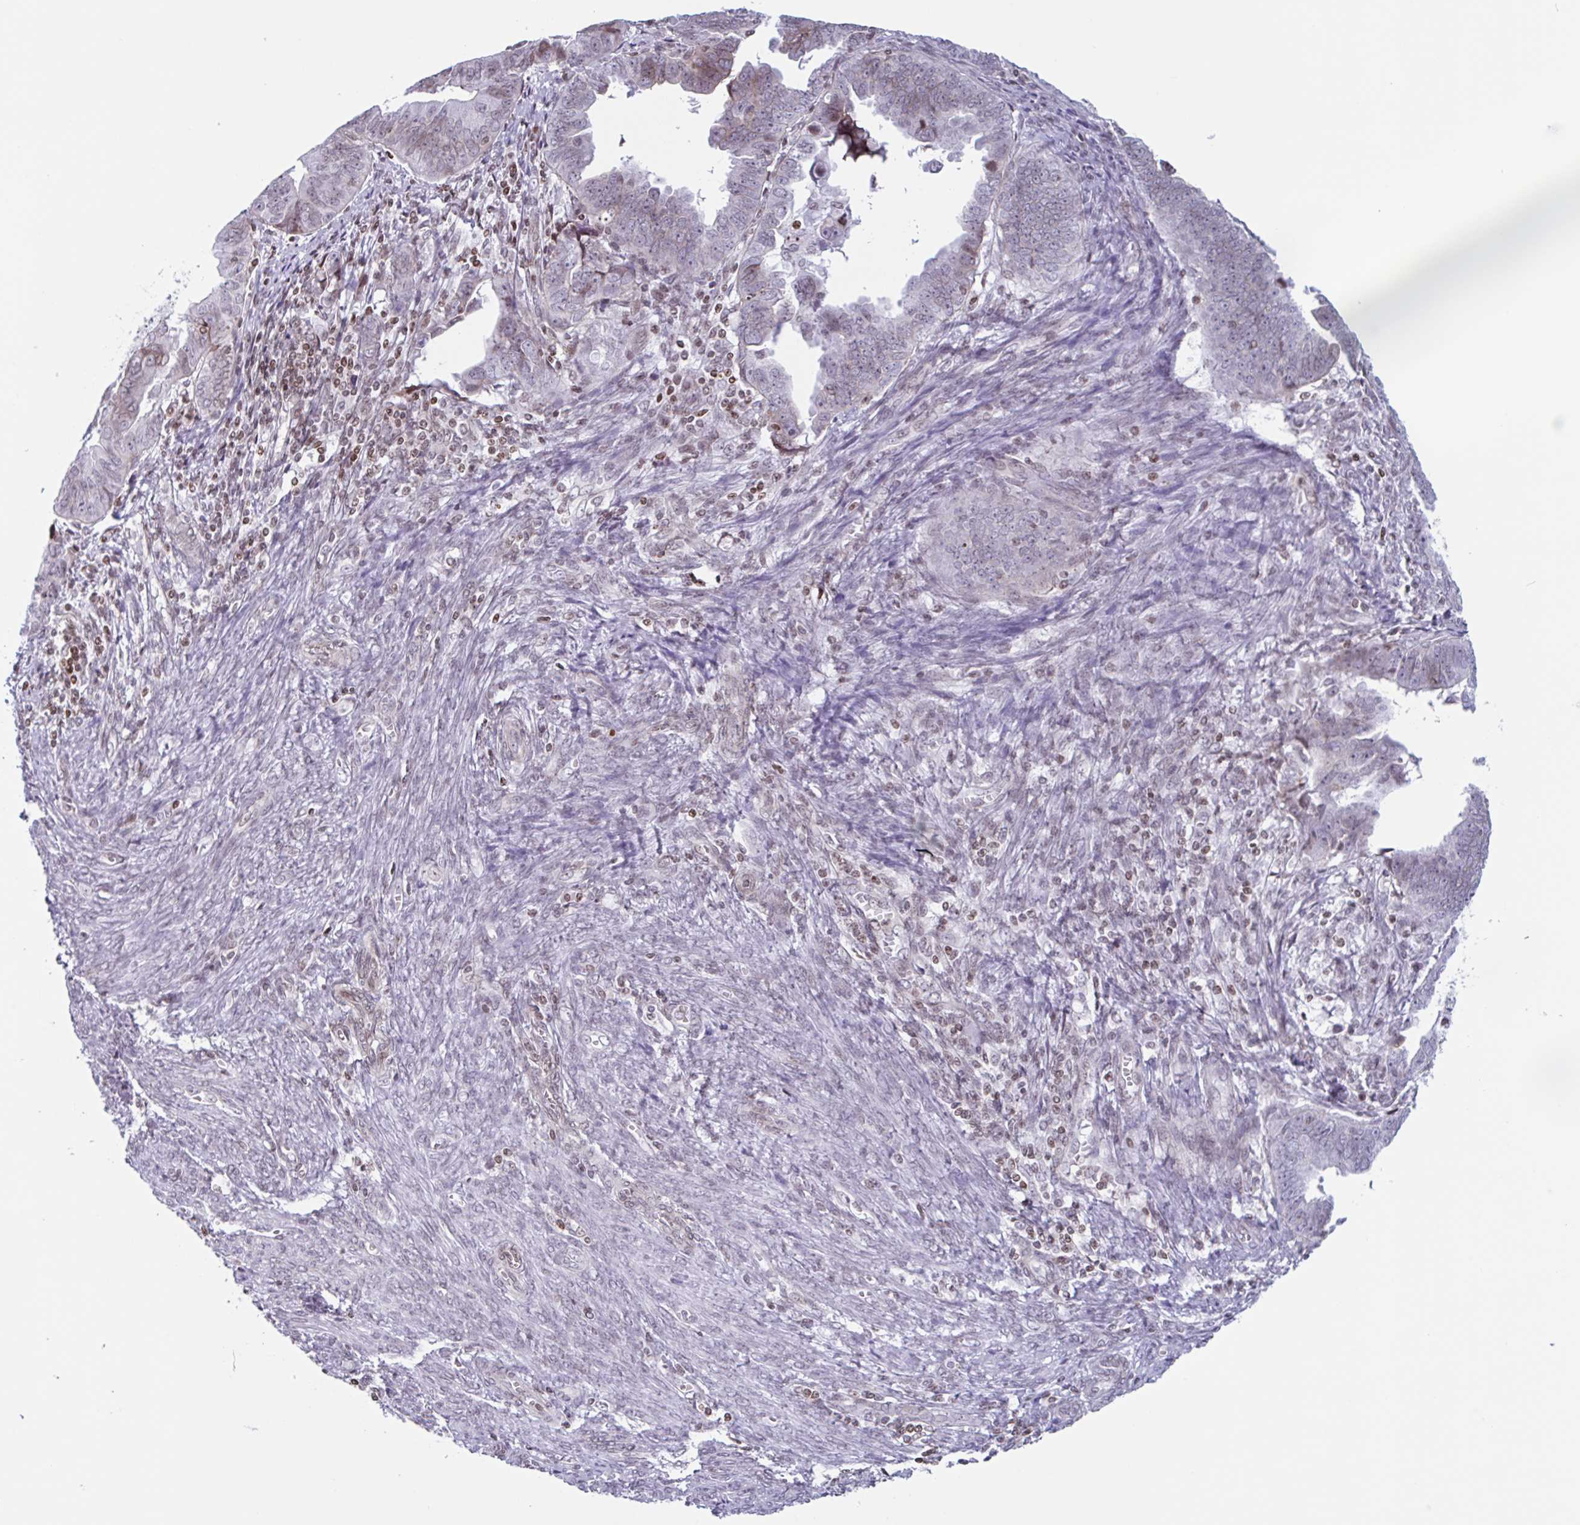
{"staining": {"intensity": "weak", "quantity": "25%-75%", "location": "nuclear"}, "tissue": "endometrial cancer", "cell_type": "Tumor cells", "image_type": "cancer", "snomed": [{"axis": "morphology", "description": "Adenocarcinoma, NOS"}, {"axis": "topography", "description": "Endometrium"}], "caption": "This is an image of immunohistochemistry staining of endometrial cancer (adenocarcinoma), which shows weak staining in the nuclear of tumor cells.", "gene": "NOL6", "patient": {"sex": "female", "age": 75}}